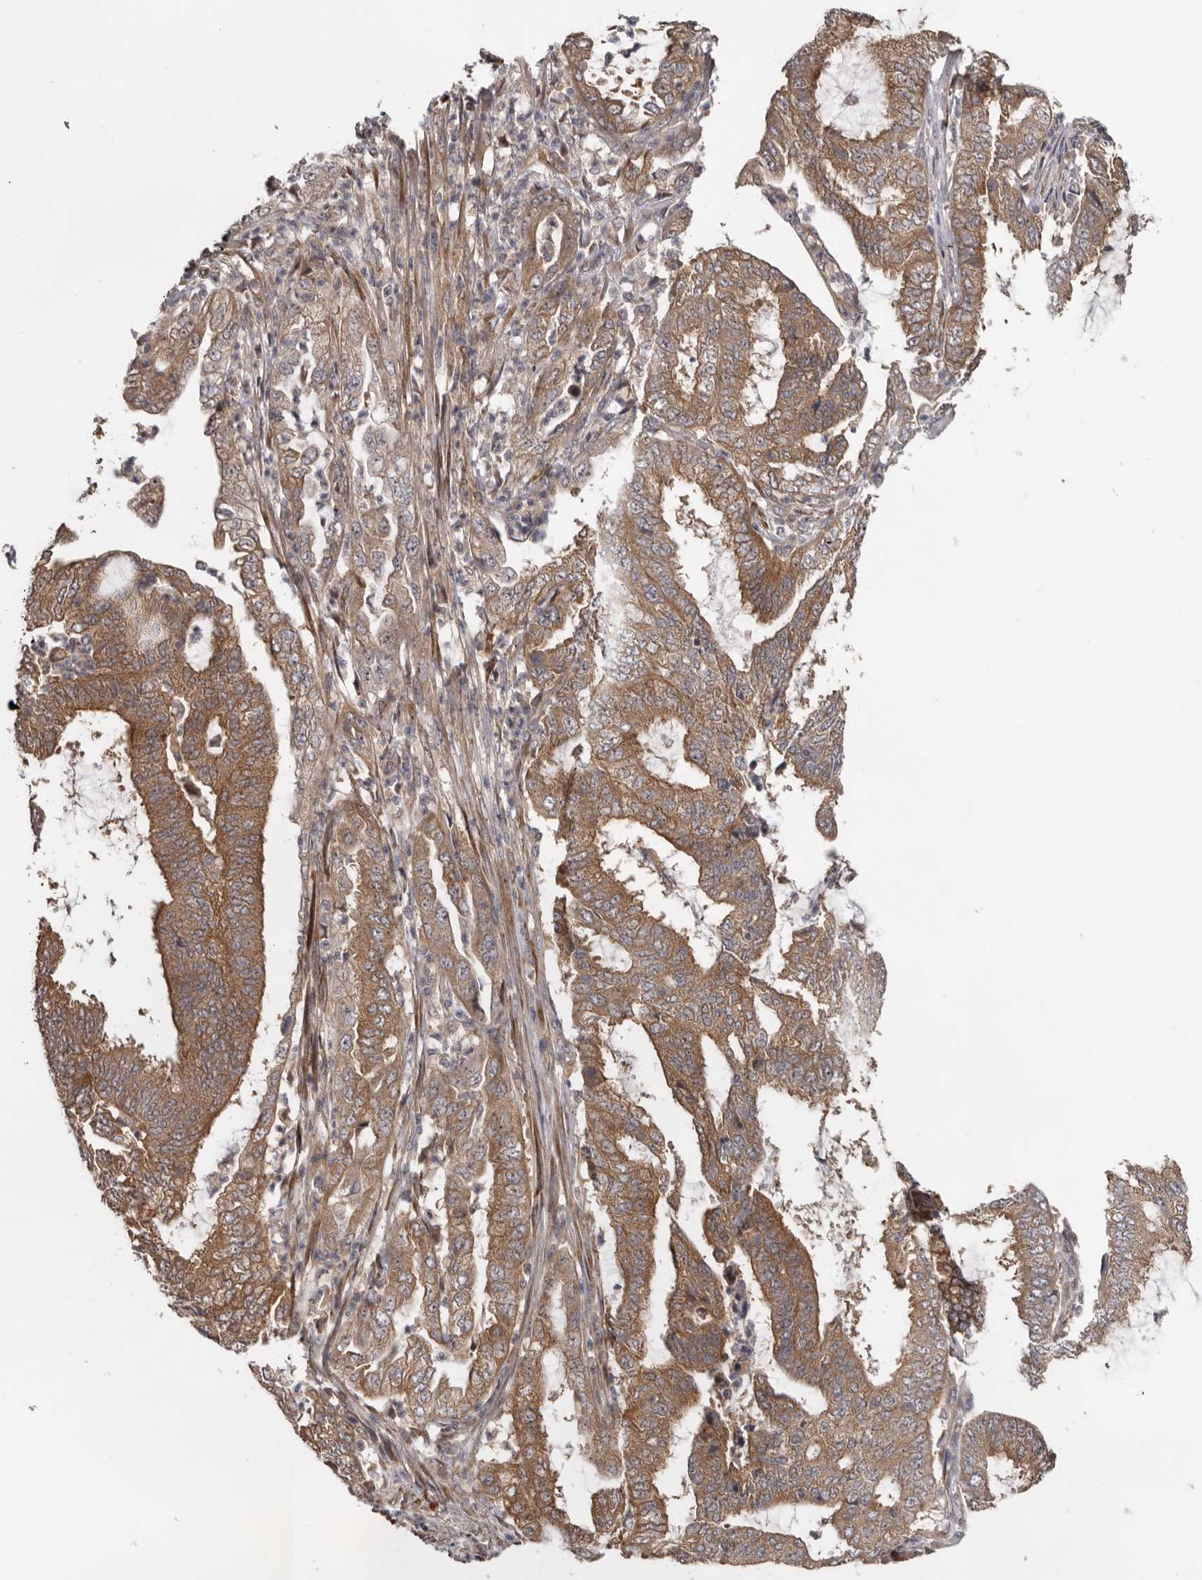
{"staining": {"intensity": "moderate", "quantity": ">75%", "location": "cytoplasmic/membranous"}, "tissue": "endometrial cancer", "cell_type": "Tumor cells", "image_type": "cancer", "snomed": [{"axis": "morphology", "description": "Adenocarcinoma, NOS"}, {"axis": "topography", "description": "Endometrium"}], "caption": "This is a photomicrograph of IHC staining of endometrial adenocarcinoma, which shows moderate positivity in the cytoplasmic/membranous of tumor cells.", "gene": "HINT3", "patient": {"sex": "female", "age": 49}}